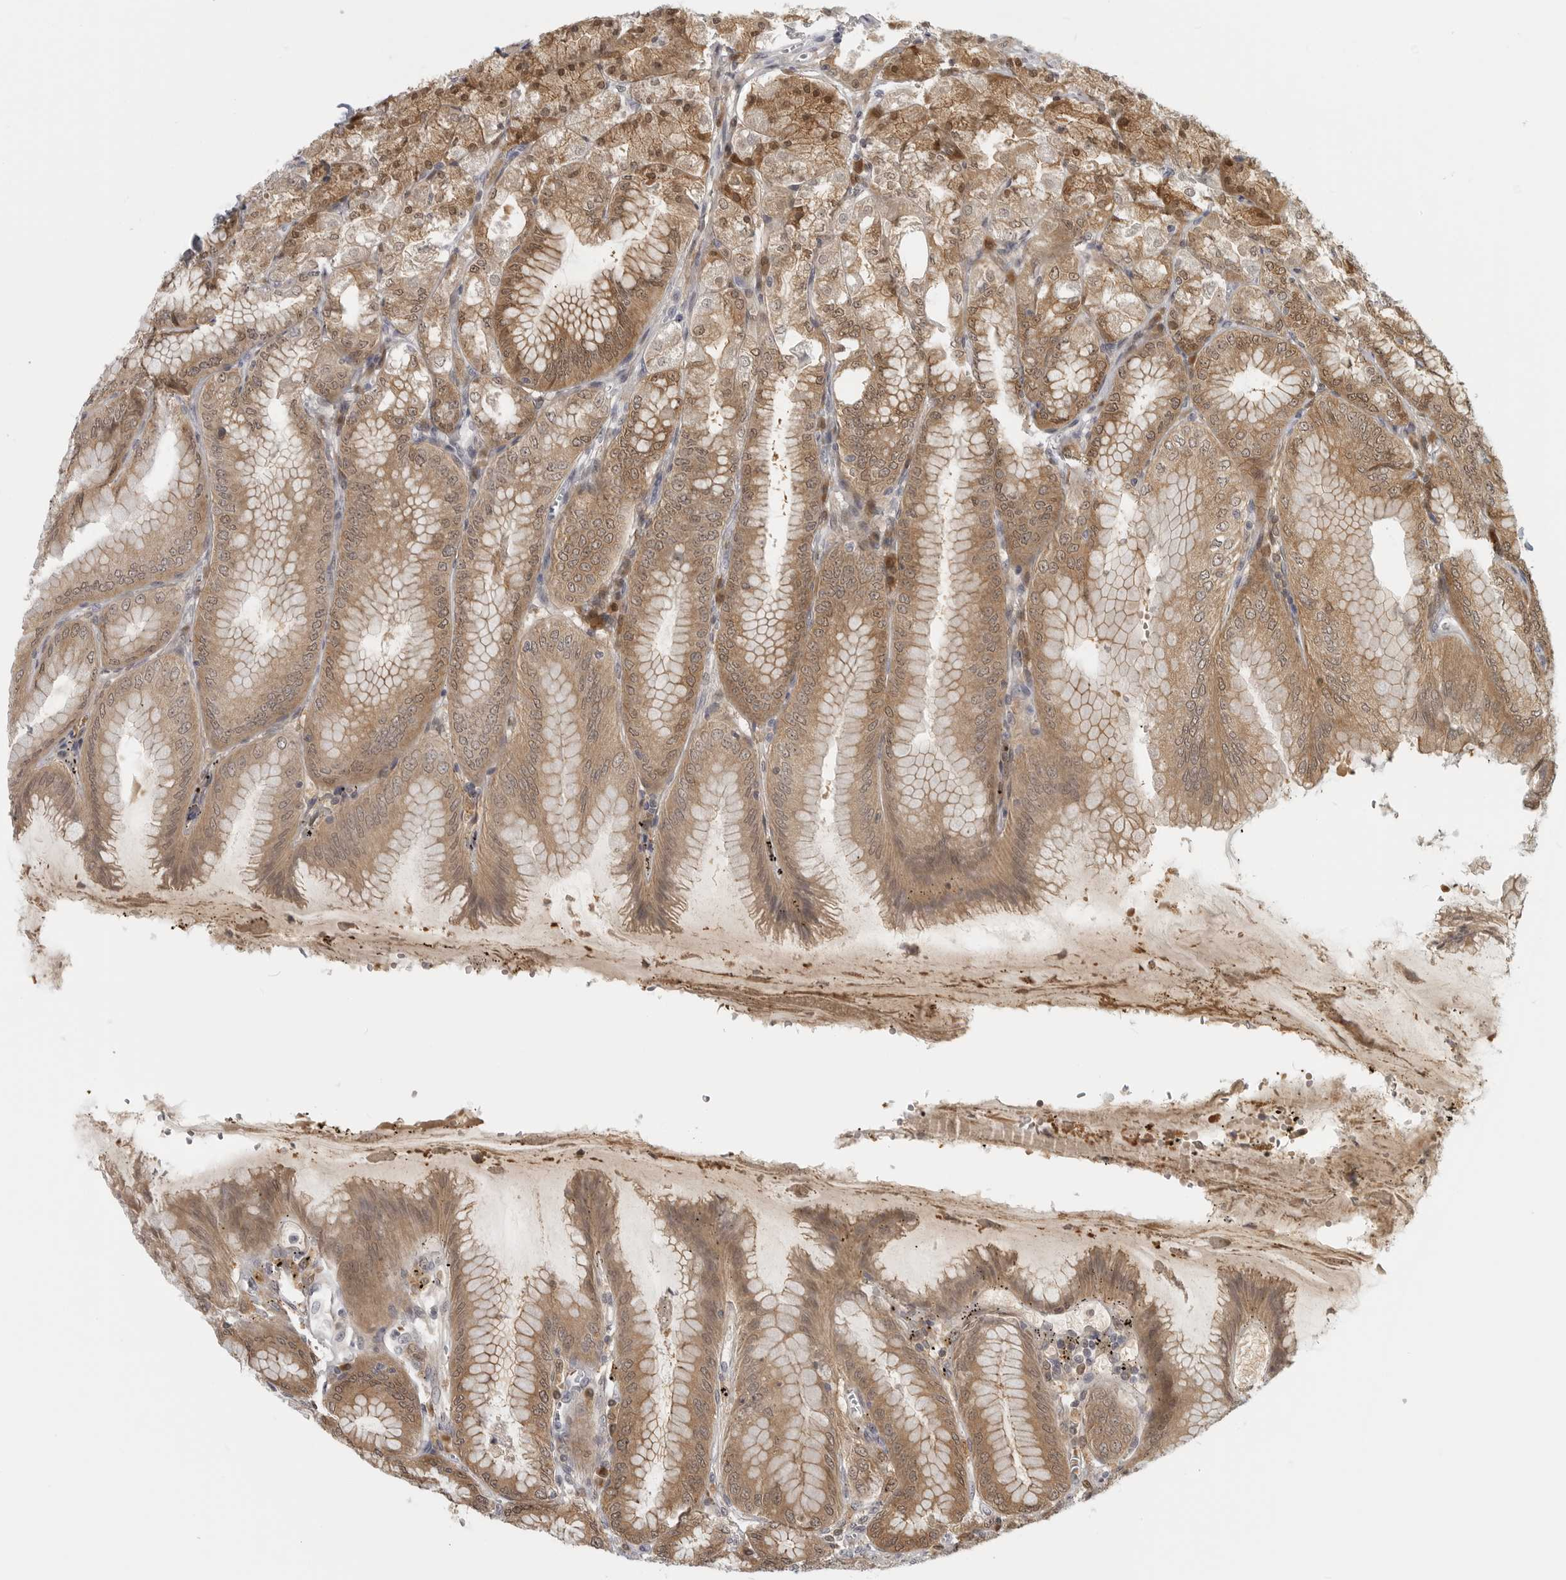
{"staining": {"intensity": "moderate", "quantity": ">75%", "location": "cytoplasmic/membranous,nuclear"}, "tissue": "stomach", "cell_type": "Glandular cells", "image_type": "normal", "snomed": [{"axis": "morphology", "description": "Normal tissue, NOS"}, {"axis": "topography", "description": "Stomach, lower"}], "caption": "Stomach stained for a protein shows moderate cytoplasmic/membranous,nuclear positivity in glandular cells. (IHC, brightfield microscopy, high magnification).", "gene": "CTIF", "patient": {"sex": "male", "age": 71}}